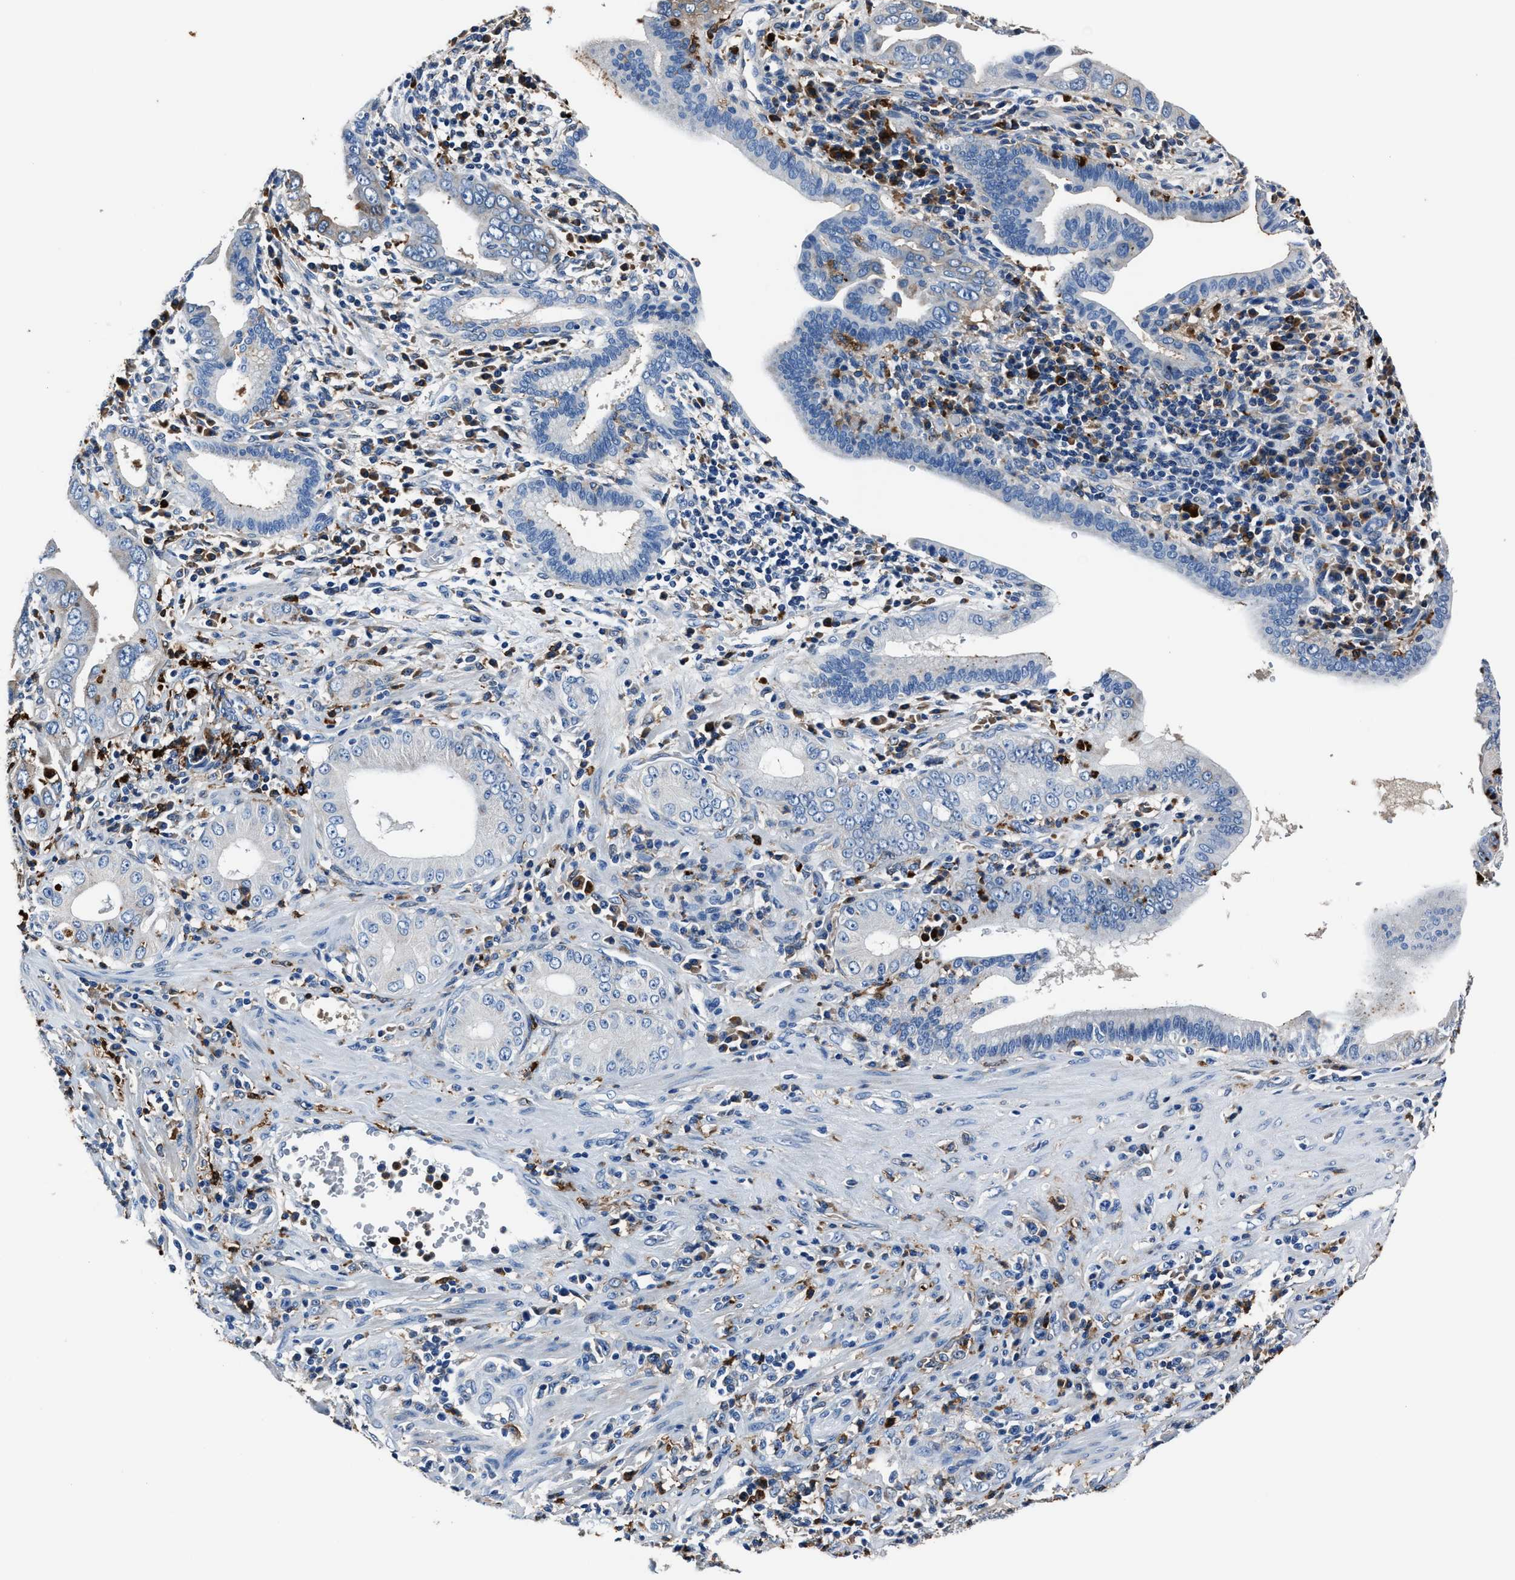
{"staining": {"intensity": "negative", "quantity": "none", "location": "none"}, "tissue": "pancreatic cancer", "cell_type": "Tumor cells", "image_type": "cancer", "snomed": [{"axis": "morphology", "description": "Normal tissue, NOS"}, {"axis": "topography", "description": "Lymph node"}], "caption": "Tumor cells are negative for brown protein staining in pancreatic cancer.", "gene": "FTL", "patient": {"sex": "male", "age": 50}}